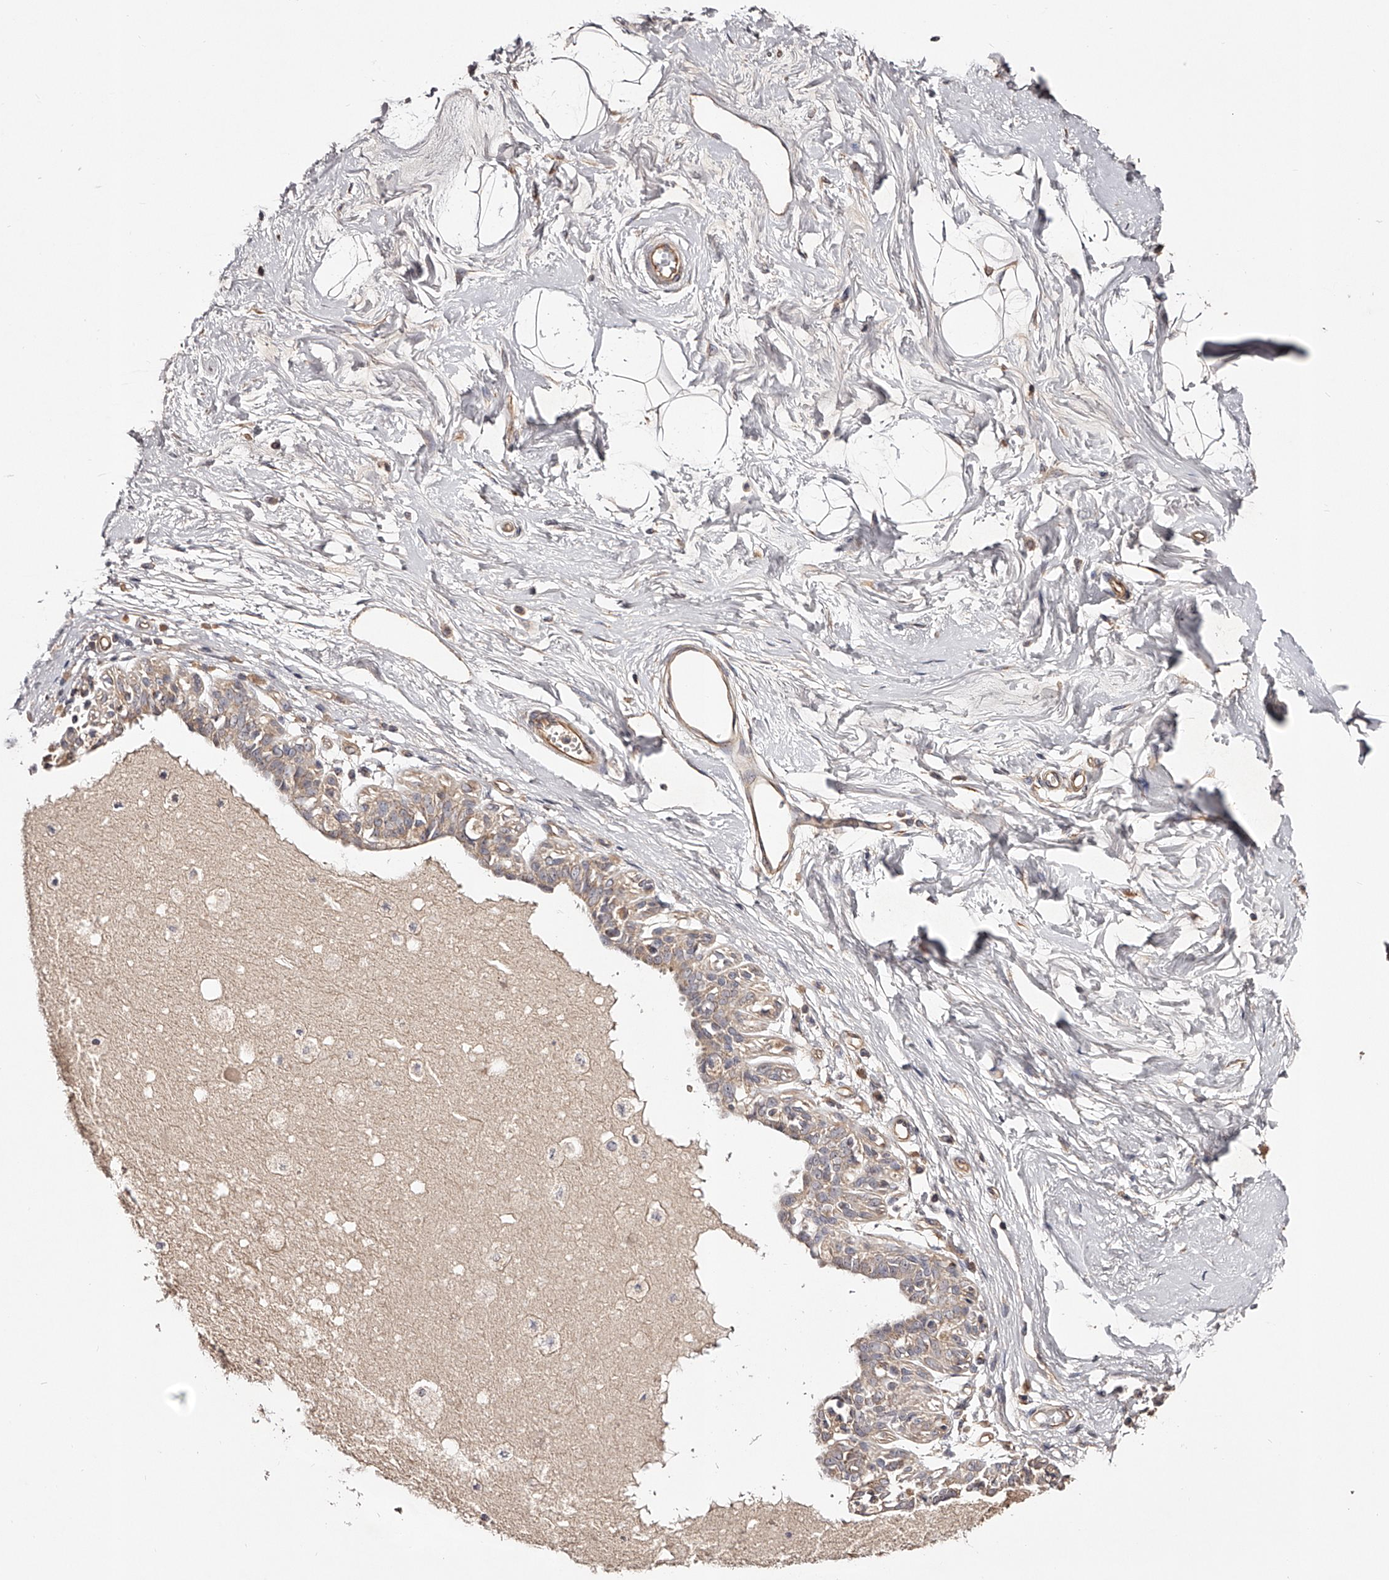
{"staining": {"intensity": "negative", "quantity": "none", "location": "none"}, "tissue": "breast", "cell_type": "Adipocytes", "image_type": "normal", "snomed": [{"axis": "morphology", "description": "Normal tissue, NOS"}, {"axis": "topography", "description": "Breast"}], "caption": "Immunohistochemical staining of unremarkable breast demonstrates no significant positivity in adipocytes.", "gene": "USP21", "patient": {"sex": "female", "age": 45}}